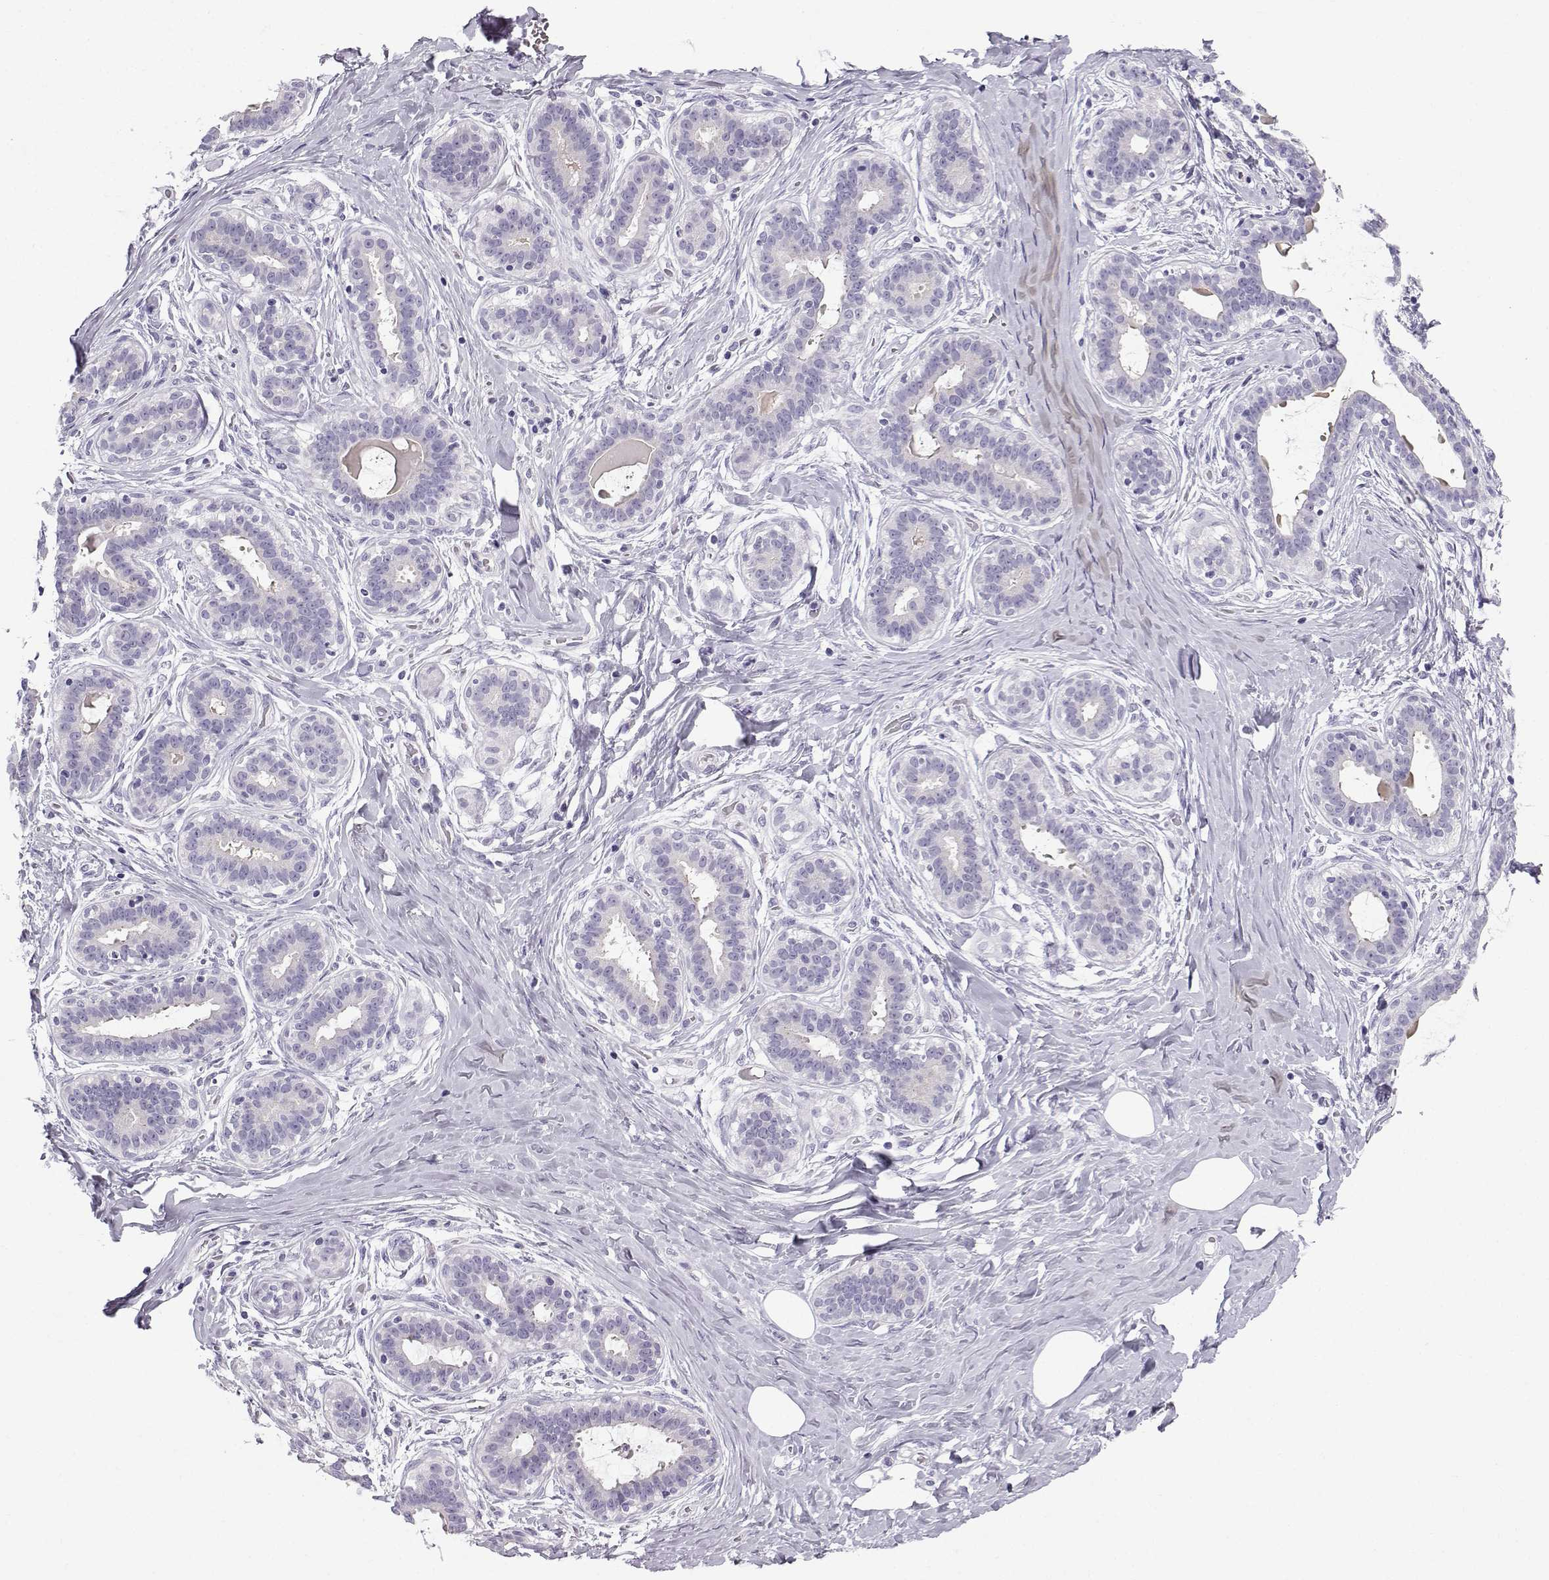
{"staining": {"intensity": "negative", "quantity": "none", "location": "none"}, "tissue": "breast", "cell_type": "Adipocytes", "image_type": "normal", "snomed": [{"axis": "morphology", "description": "Normal tissue, NOS"}, {"axis": "topography", "description": "Skin"}, {"axis": "topography", "description": "Breast"}], "caption": "An IHC photomicrograph of unremarkable breast is shown. There is no staining in adipocytes of breast. (Stains: DAB immunohistochemistry with hematoxylin counter stain, Microscopy: brightfield microscopy at high magnification).", "gene": "ZBTB8B", "patient": {"sex": "female", "age": 43}}